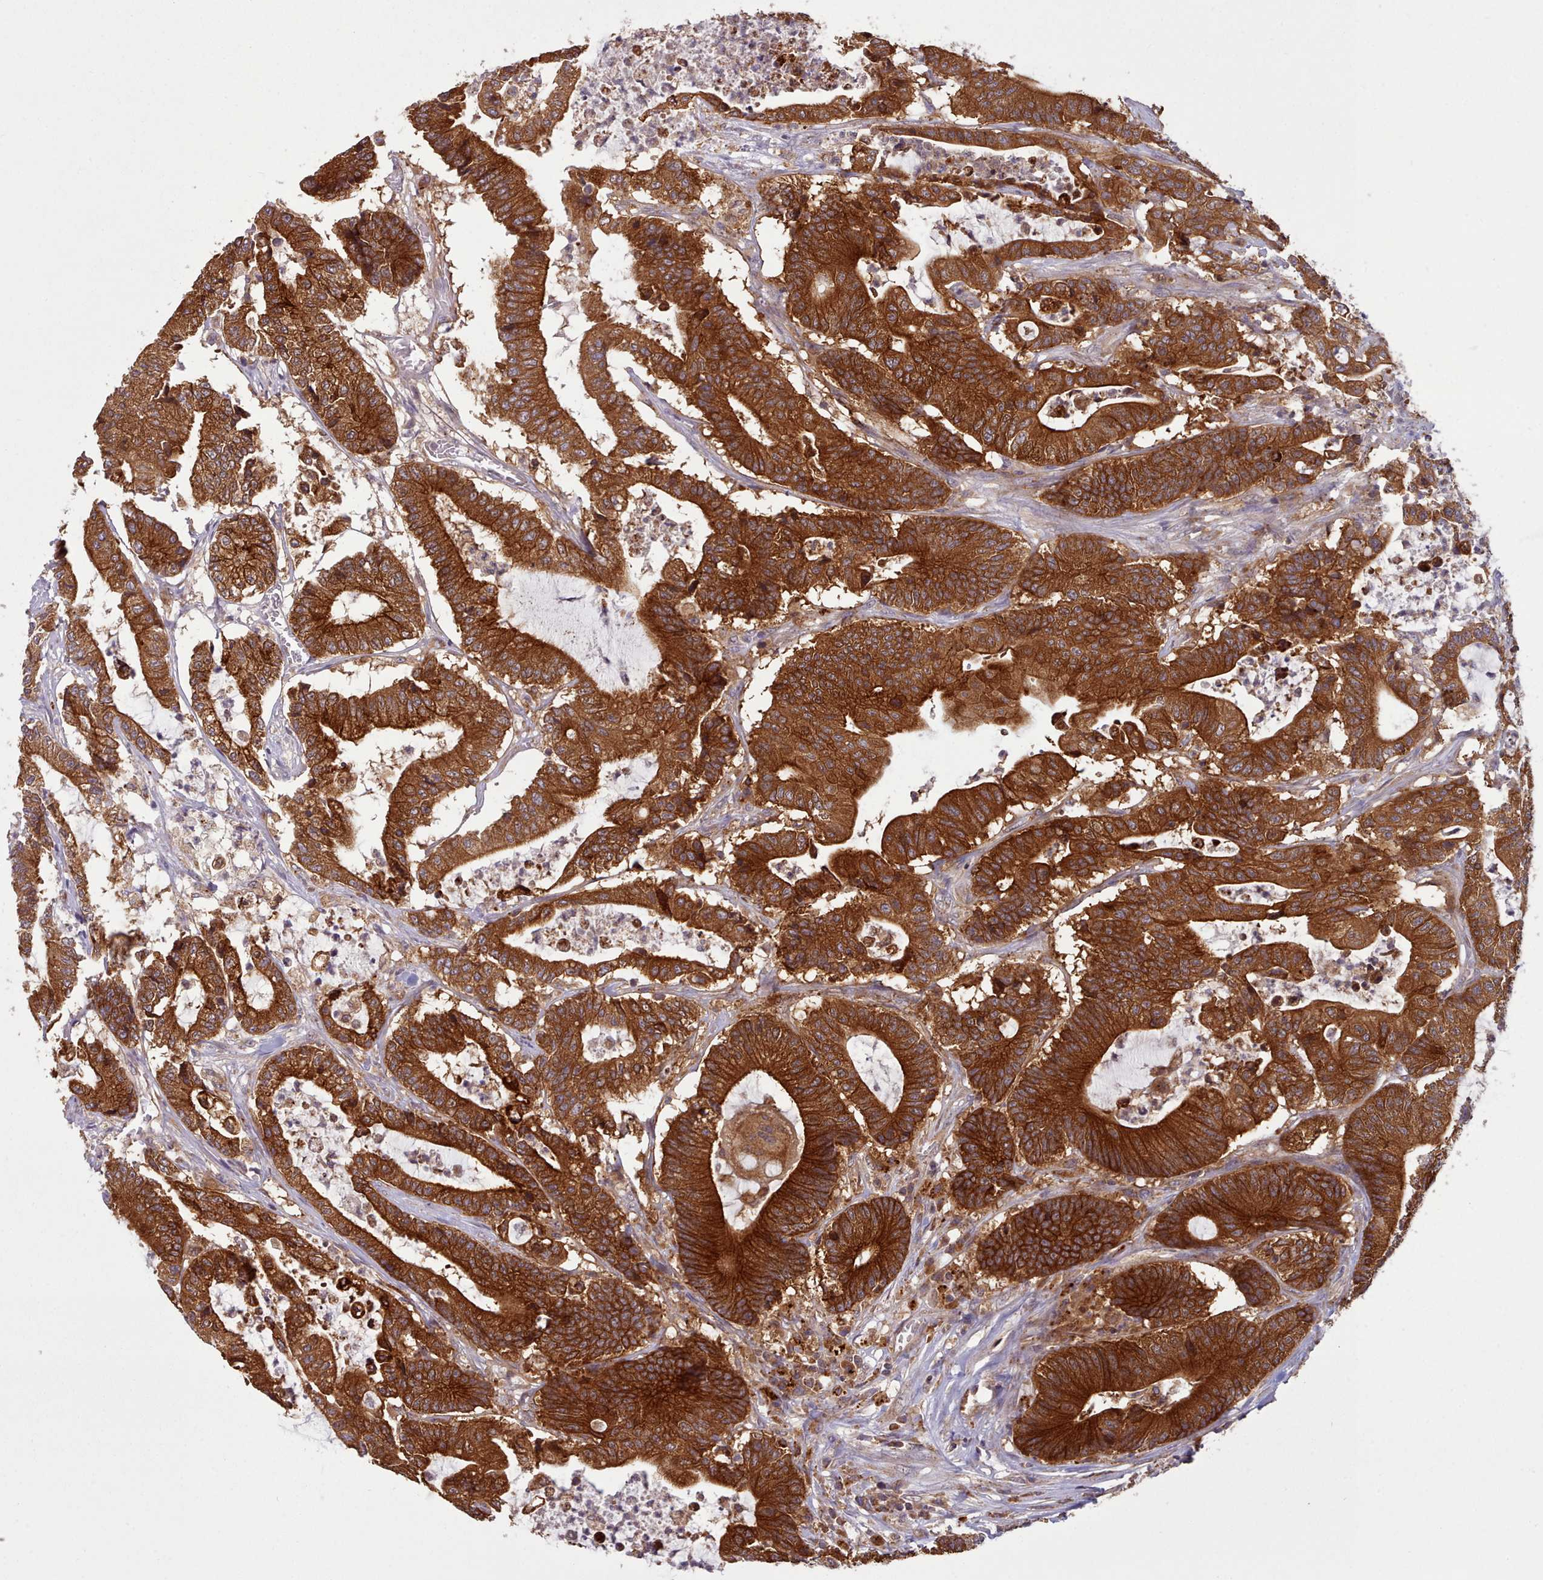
{"staining": {"intensity": "strong", "quantity": ">75%", "location": "cytoplasmic/membranous"}, "tissue": "colorectal cancer", "cell_type": "Tumor cells", "image_type": "cancer", "snomed": [{"axis": "morphology", "description": "Adenocarcinoma, NOS"}, {"axis": "topography", "description": "Colon"}], "caption": "Colorectal cancer (adenocarcinoma) stained with DAB (3,3'-diaminobenzidine) immunohistochemistry exhibits high levels of strong cytoplasmic/membranous staining in approximately >75% of tumor cells. (DAB IHC with brightfield microscopy, high magnification).", "gene": "CRYBG1", "patient": {"sex": "female", "age": 84}}